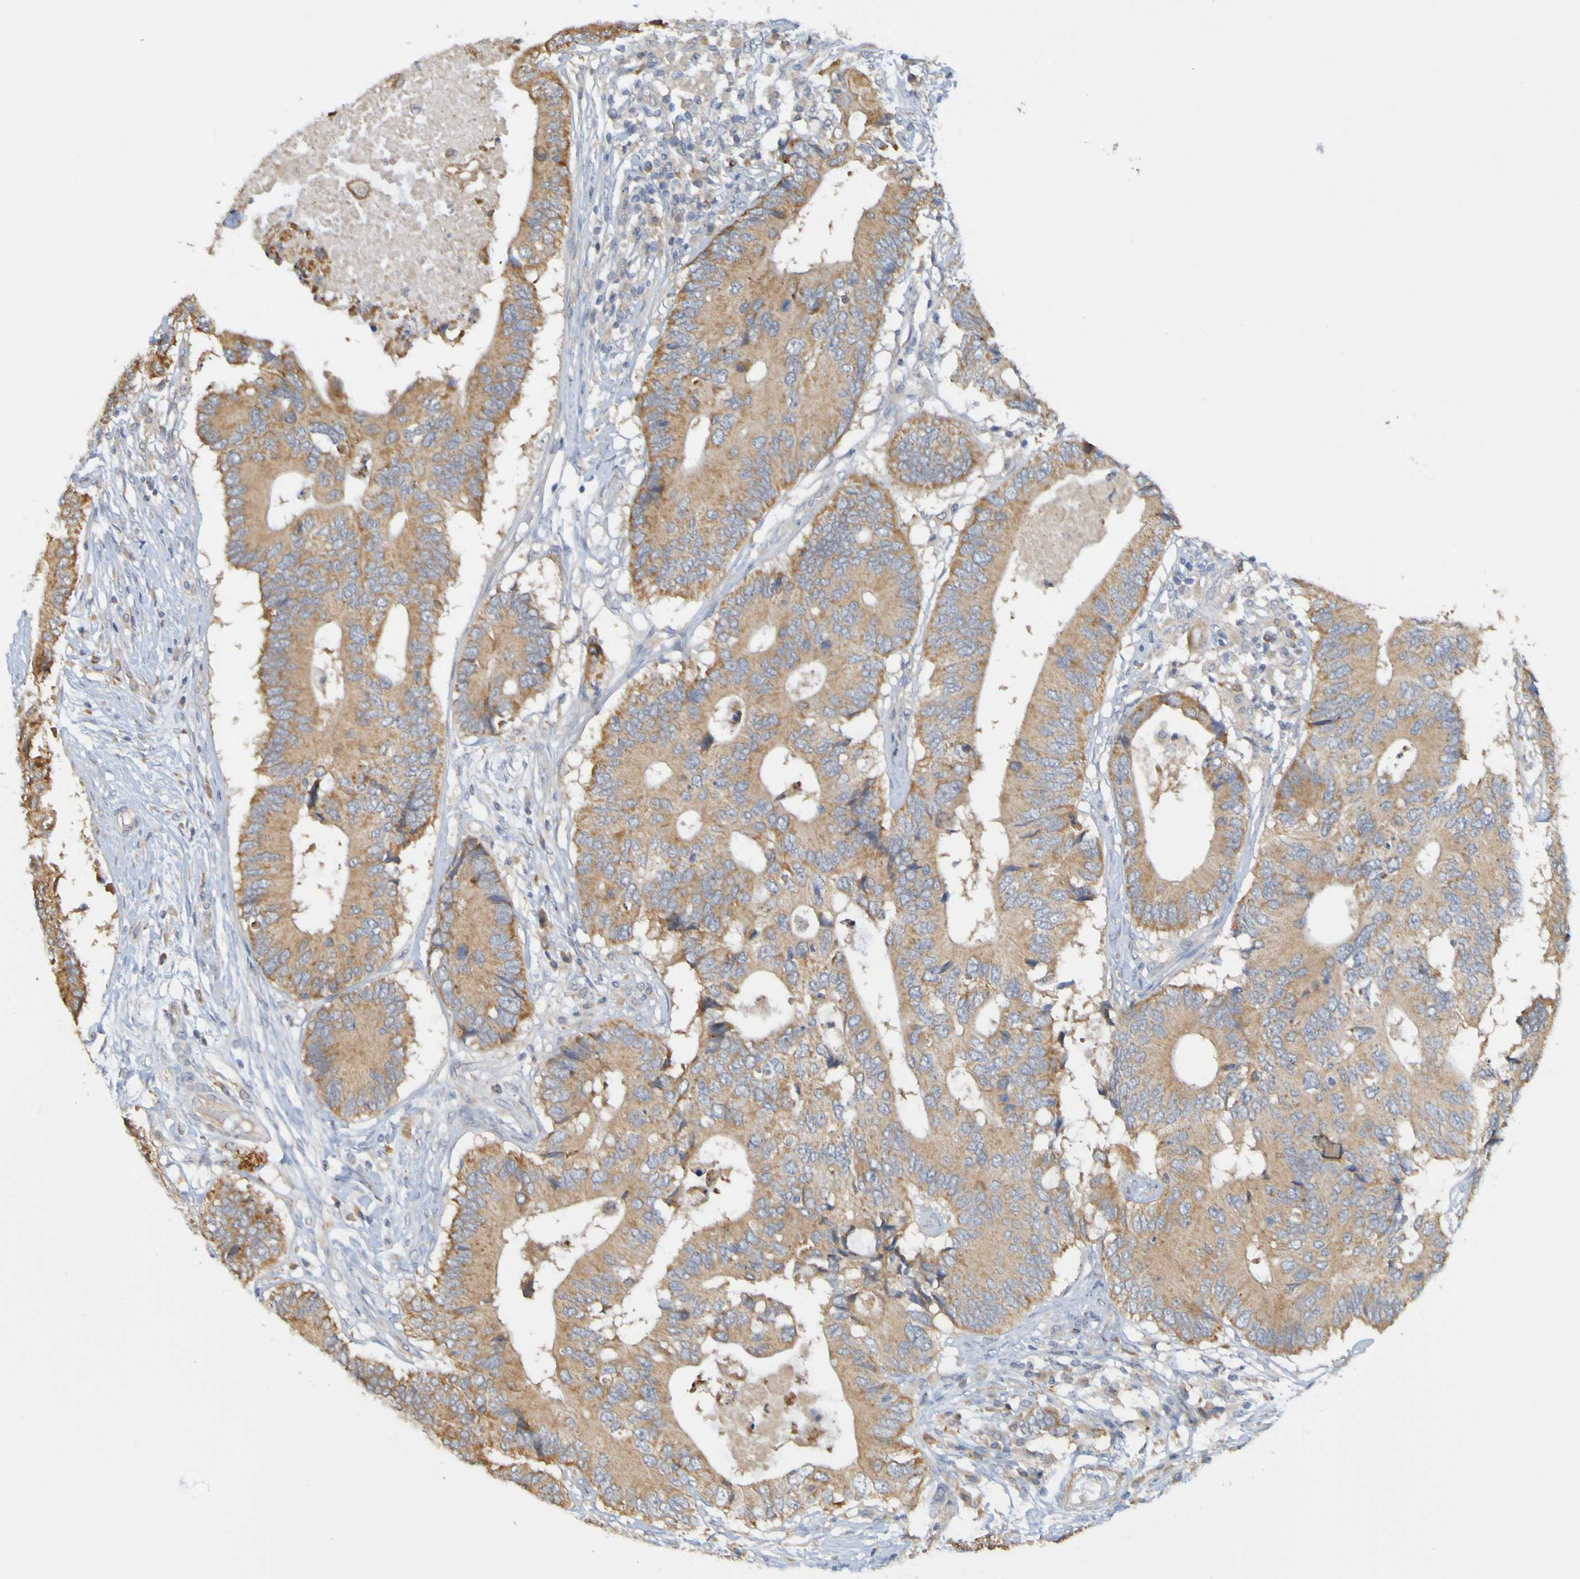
{"staining": {"intensity": "moderate", "quantity": ">75%", "location": "cytoplasmic/membranous"}, "tissue": "colorectal cancer", "cell_type": "Tumor cells", "image_type": "cancer", "snomed": [{"axis": "morphology", "description": "Adenocarcinoma, NOS"}, {"axis": "topography", "description": "Colon"}], "caption": "The image shows staining of colorectal cancer, revealing moderate cytoplasmic/membranous protein positivity (brown color) within tumor cells.", "gene": "NAV2", "patient": {"sex": "male", "age": 71}}